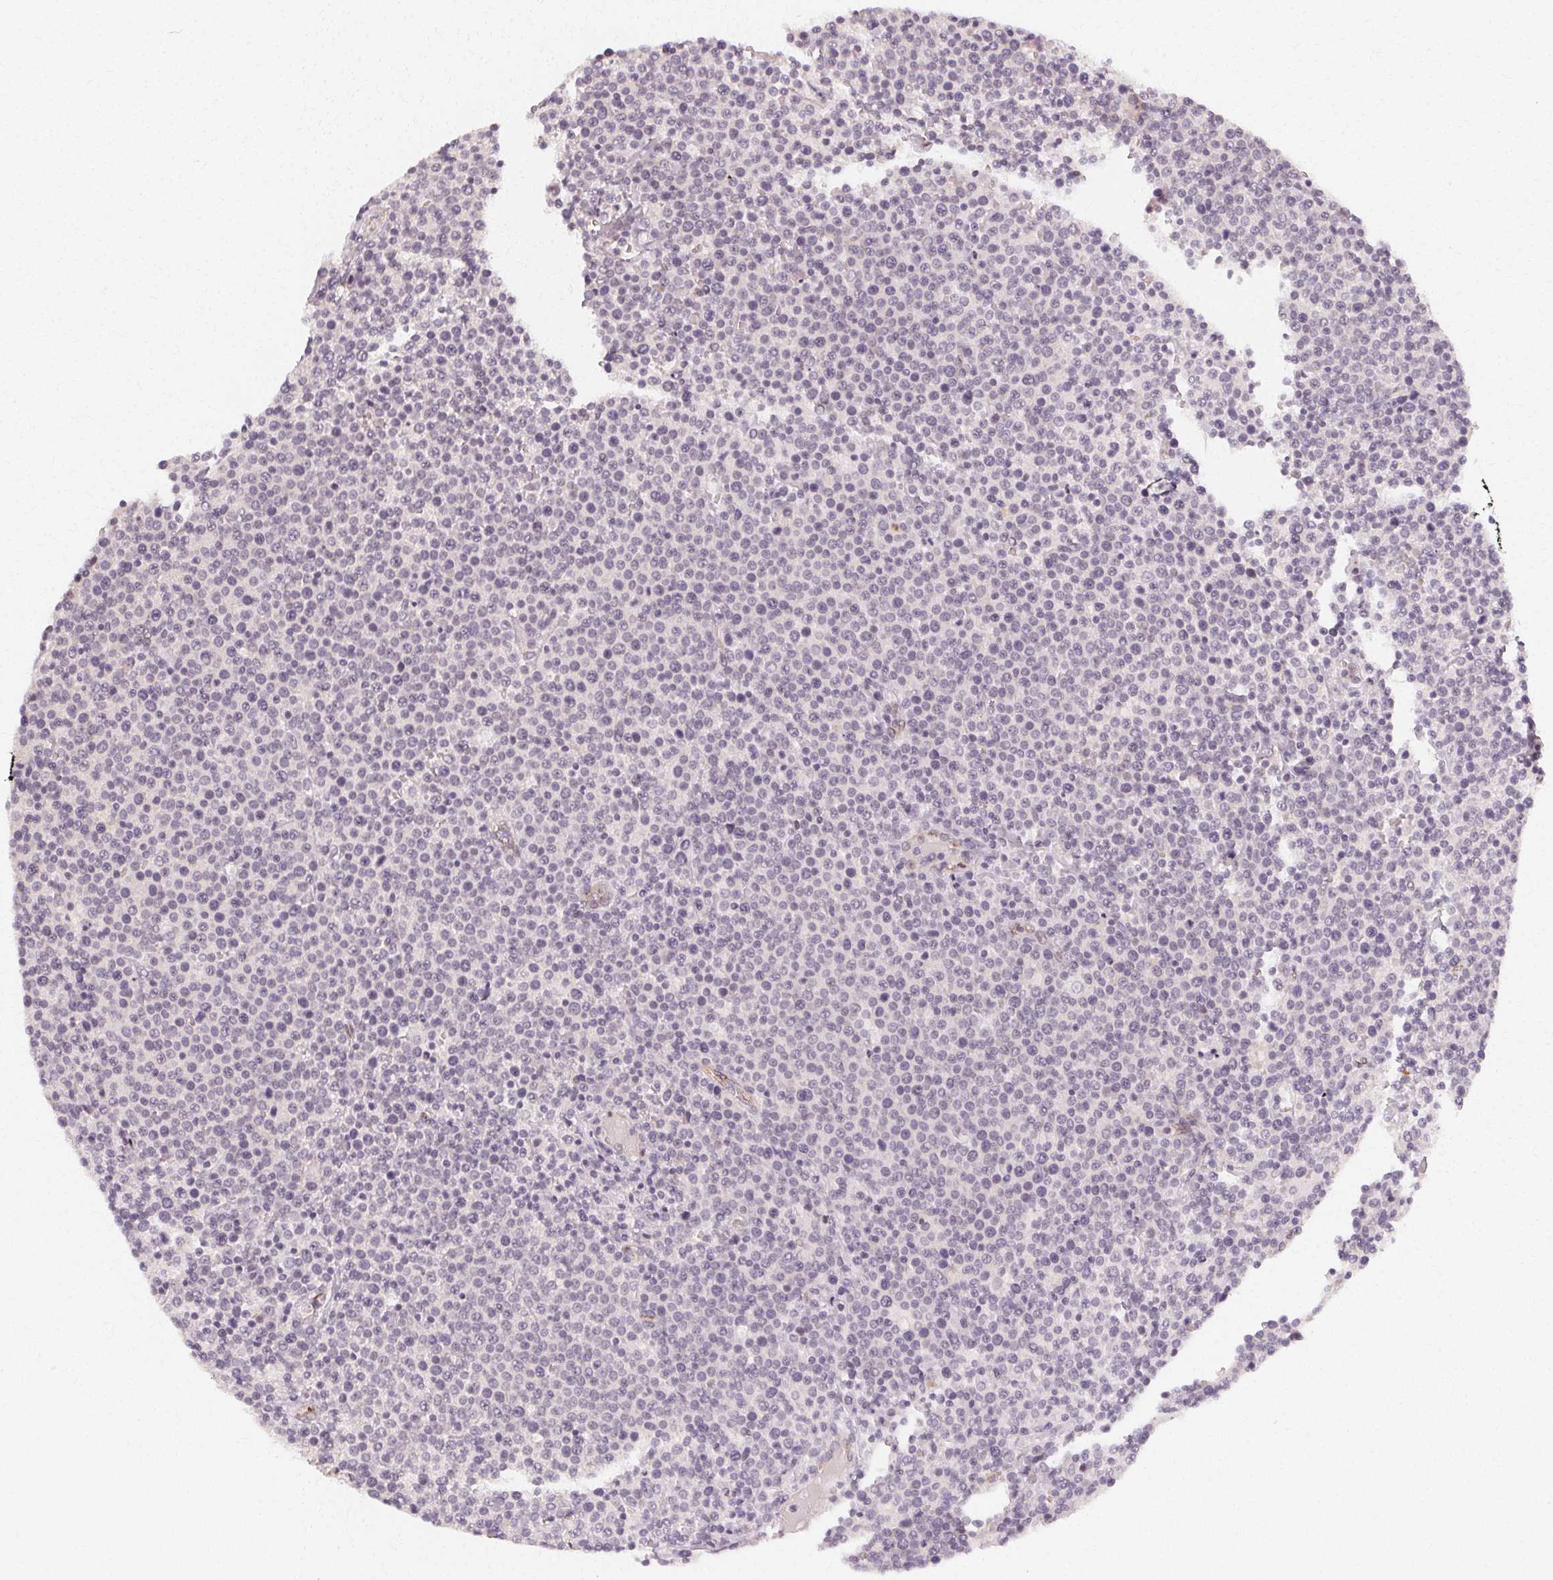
{"staining": {"intensity": "negative", "quantity": "none", "location": "none"}, "tissue": "lymphoma", "cell_type": "Tumor cells", "image_type": "cancer", "snomed": [{"axis": "morphology", "description": "Malignant lymphoma, non-Hodgkin's type, High grade"}, {"axis": "topography", "description": "Lymph node"}], "caption": "Immunohistochemical staining of lymphoma reveals no significant staining in tumor cells. (DAB (3,3'-diaminobenzidine) immunohistochemistry (IHC) with hematoxylin counter stain).", "gene": "CLCNKB", "patient": {"sex": "male", "age": 61}}